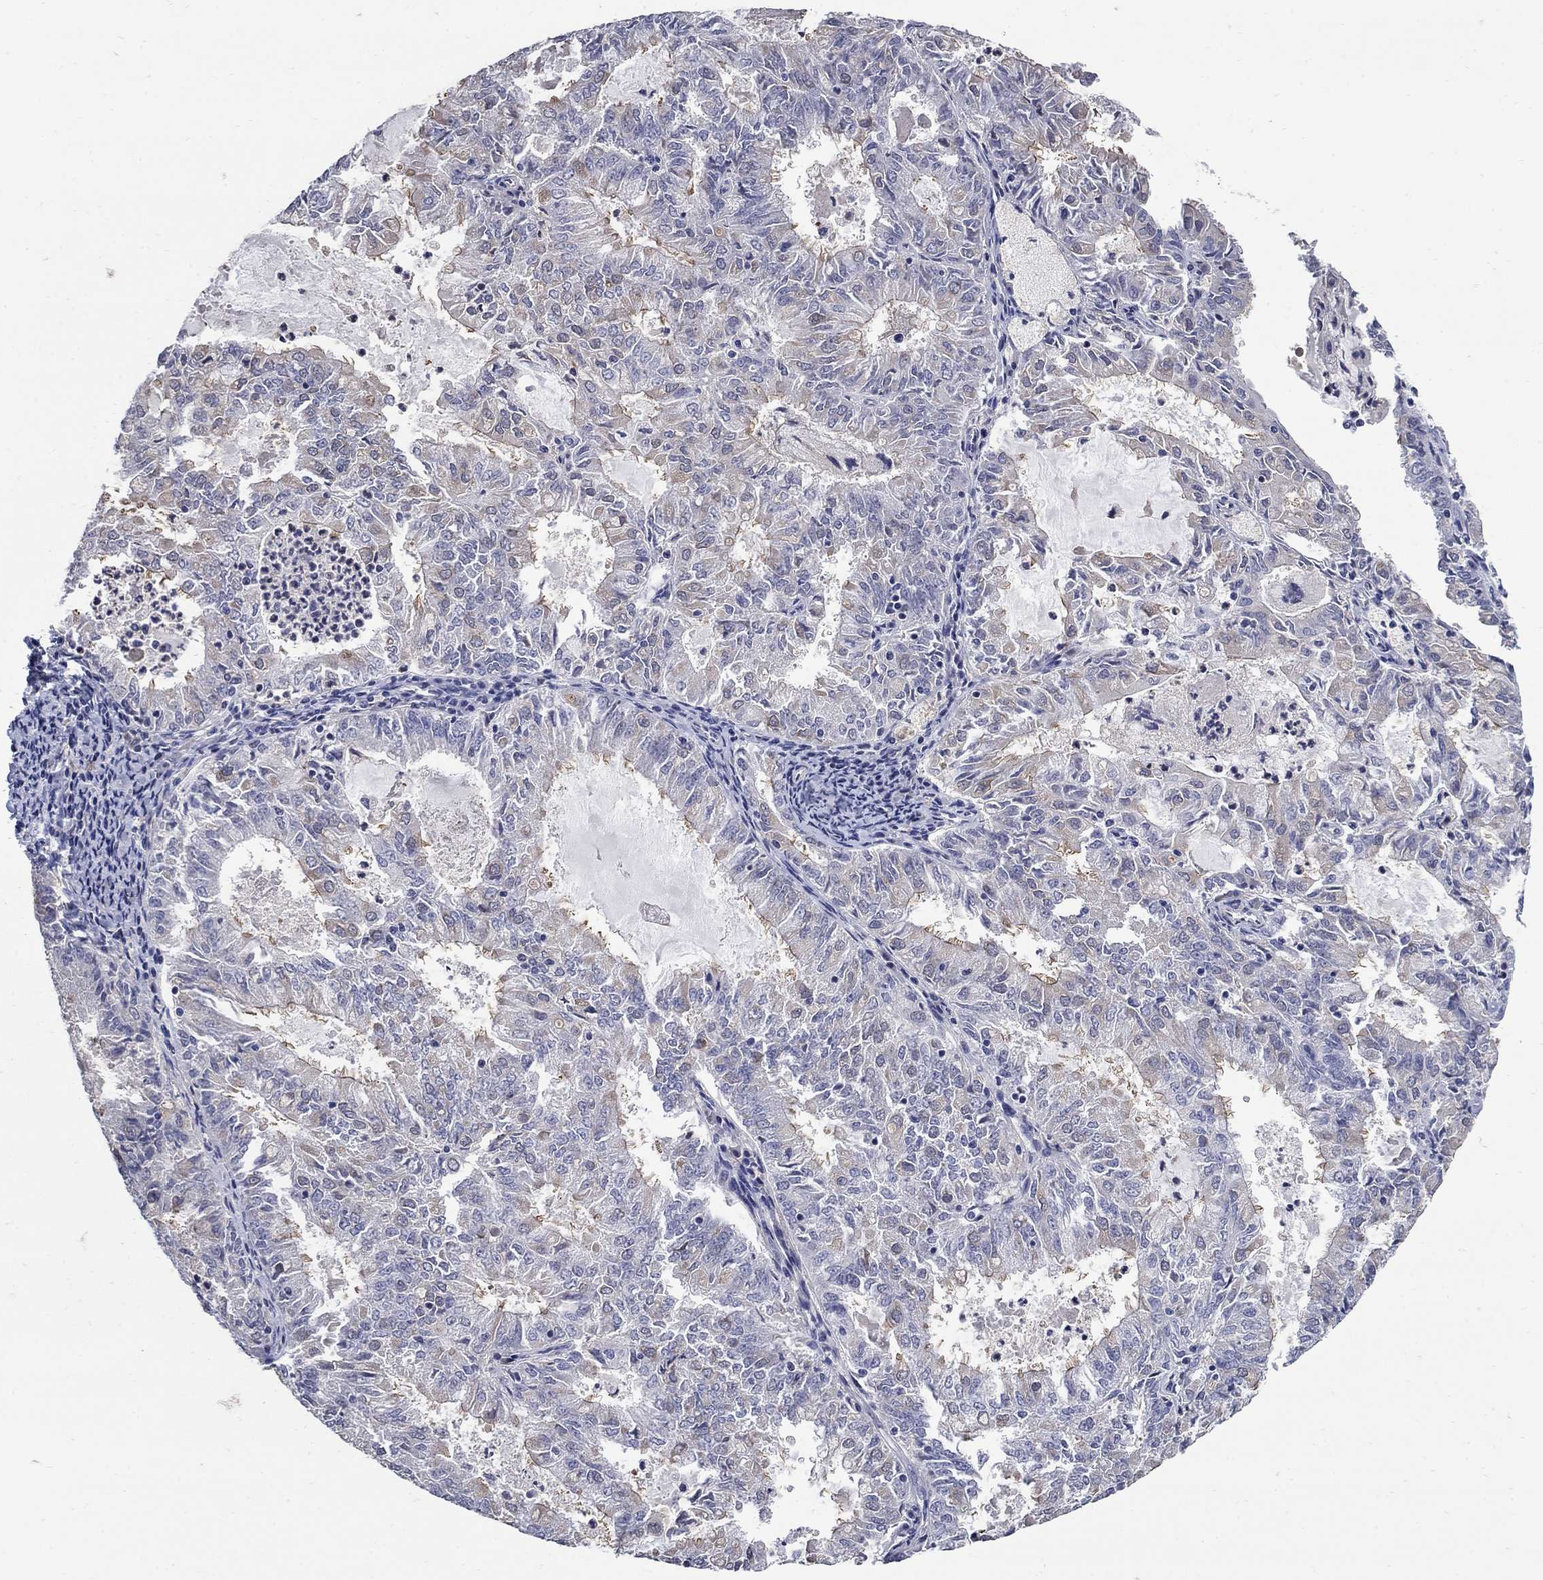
{"staining": {"intensity": "weak", "quantity": "<25%", "location": "cytoplasmic/membranous"}, "tissue": "endometrial cancer", "cell_type": "Tumor cells", "image_type": "cancer", "snomed": [{"axis": "morphology", "description": "Adenocarcinoma, NOS"}, {"axis": "topography", "description": "Endometrium"}], "caption": "High magnification brightfield microscopy of endometrial cancer stained with DAB (brown) and counterstained with hematoxylin (blue): tumor cells show no significant positivity. (Immunohistochemistry (ihc), brightfield microscopy, high magnification).", "gene": "CETN1", "patient": {"sex": "female", "age": 57}}